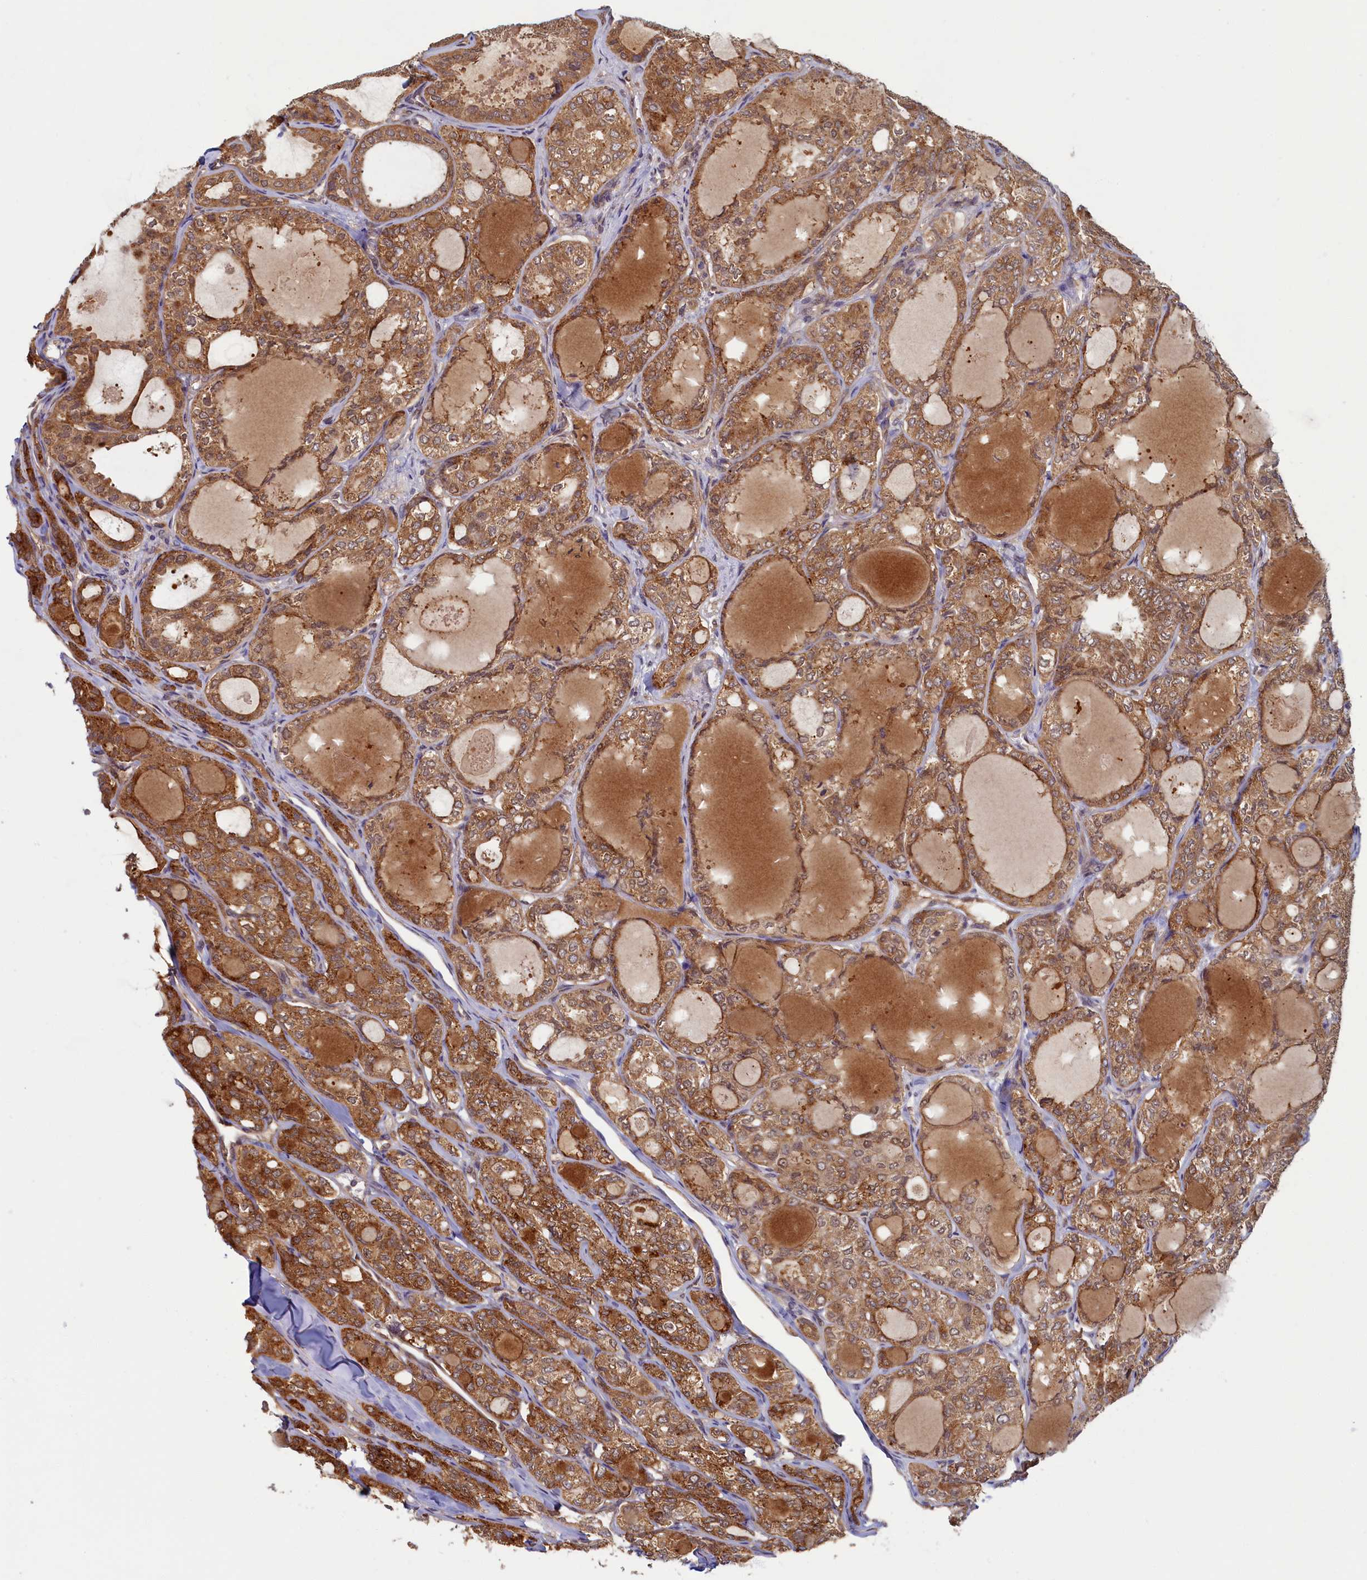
{"staining": {"intensity": "moderate", "quantity": ">75%", "location": "cytoplasmic/membranous"}, "tissue": "thyroid cancer", "cell_type": "Tumor cells", "image_type": "cancer", "snomed": [{"axis": "morphology", "description": "Follicular adenoma carcinoma, NOS"}, {"axis": "topography", "description": "Thyroid gland"}], "caption": "DAB (3,3'-diaminobenzidine) immunohistochemical staining of human thyroid cancer (follicular adenoma carcinoma) demonstrates moderate cytoplasmic/membranous protein expression in approximately >75% of tumor cells.", "gene": "STX12", "patient": {"sex": "male", "age": 75}}